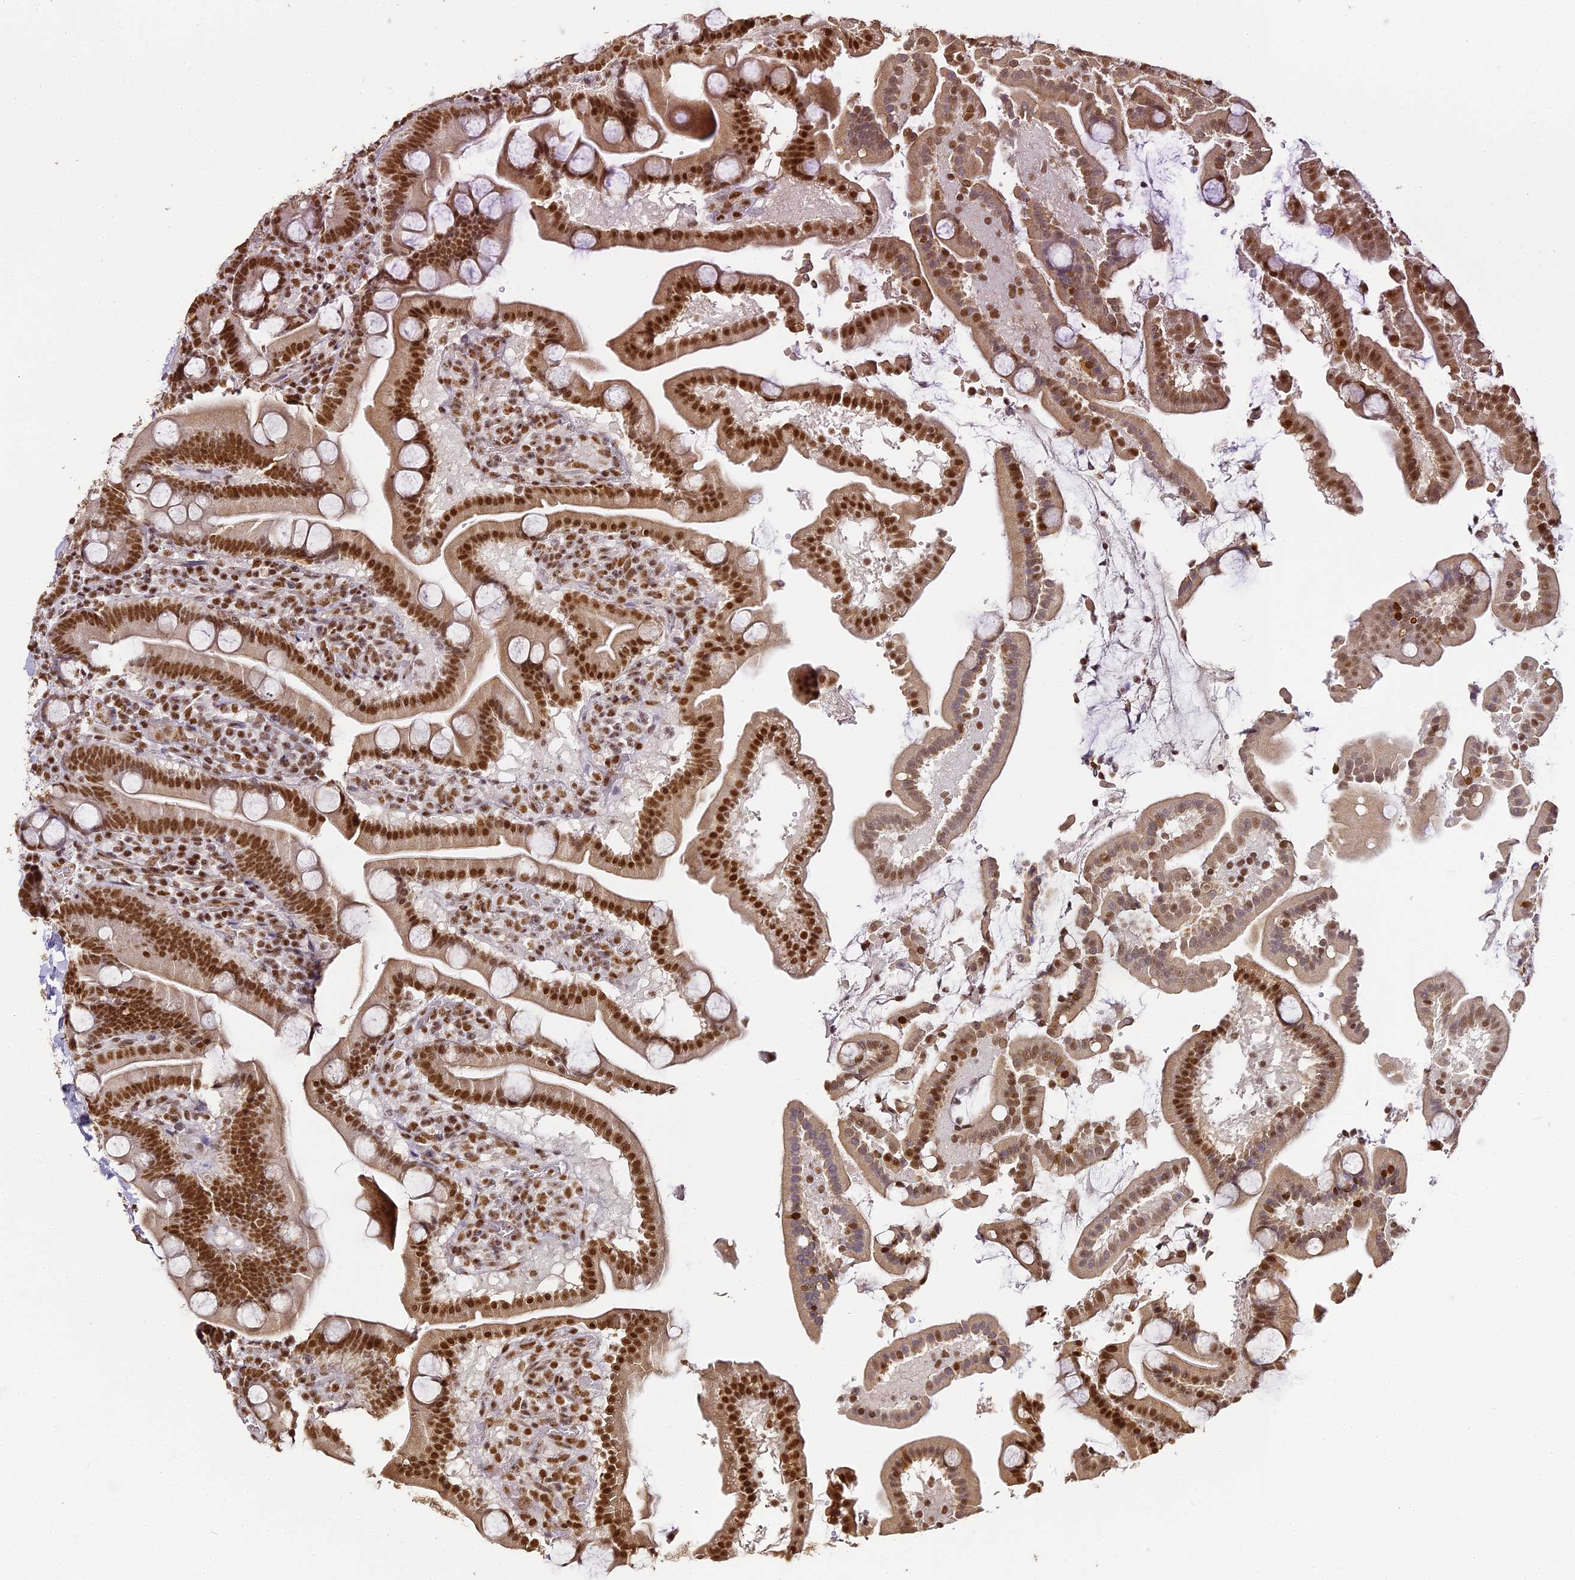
{"staining": {"intensity": "strong", "quantity": ">75%", "location": "nuclear"}, "tissue": "duodenum", "cell_type": "Glandular cells", "image_type": "normal", "snomed": [{"axis": "morphology", "description": "Normal tissue, NOS"}, {"axis": "topography", "description": "Duodenum"}], "caption": "DAB immunohistochemical staining of benign human duodenum displays strong nuclear protein positivity in approximately >75% of glandular cells.", "gene": "HNRNPA1", "patient": {"sex": "male", "age": 55}}